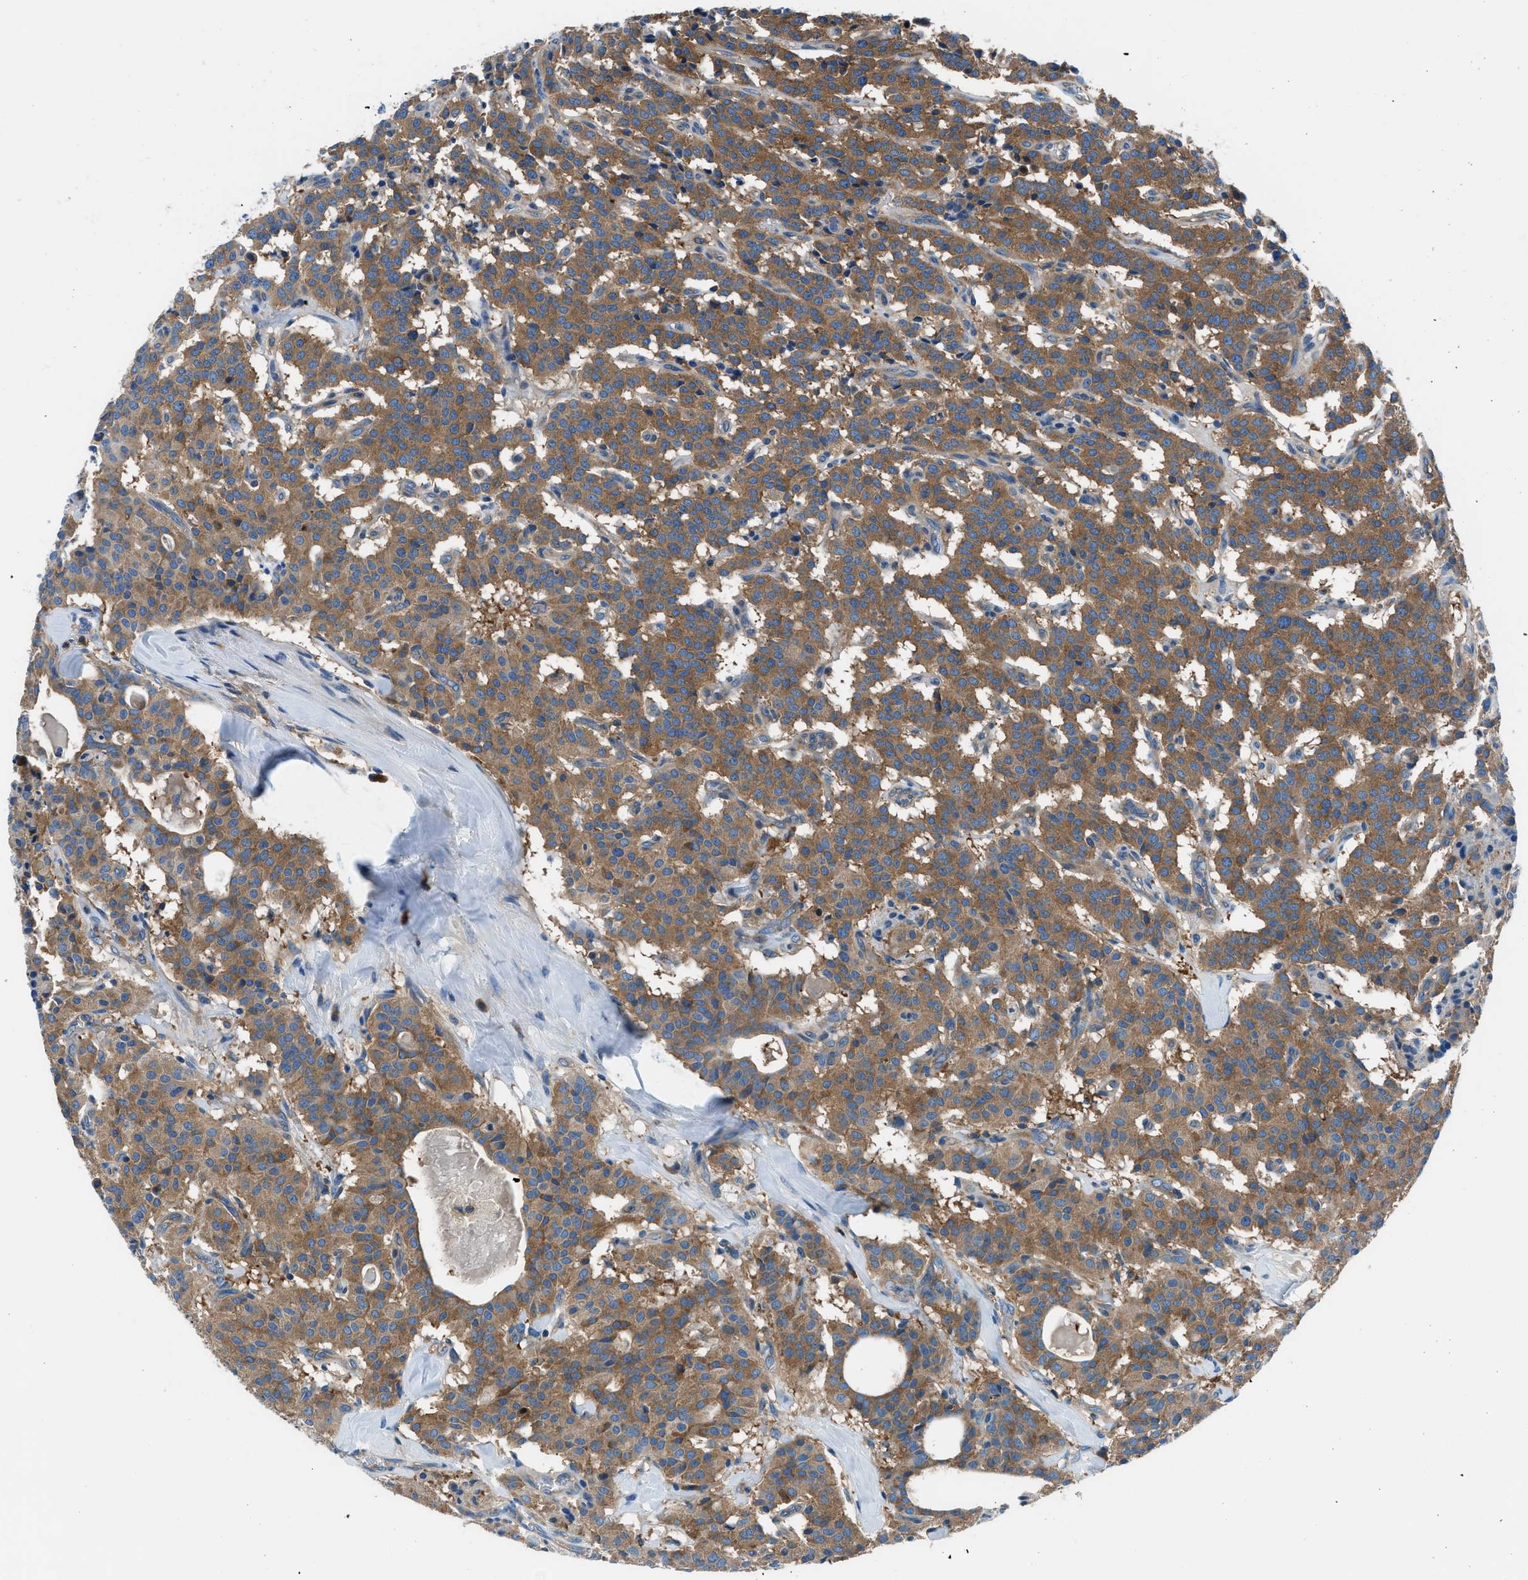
{"staining": {"intensity": "moderate", "quantity": ">75%", "location": "cytoplasmic/membranous"}, "tissue": "carcinoid", "cell_type": "Tumor cells", "image_type": "cancer", "snomed": [{"axis": "morphology", "description": "Carcinoid, malignant, NOS"}, {"axis": "topography", "description": "Lung"}], "caption": "Human carcinoid stained for a protein (brown) displays moderate cytoplasmic/membranous positive expression in about >75% of tumor cells.", "gene": "SARS1", "patient": {"sex": "male", "age": 30}}